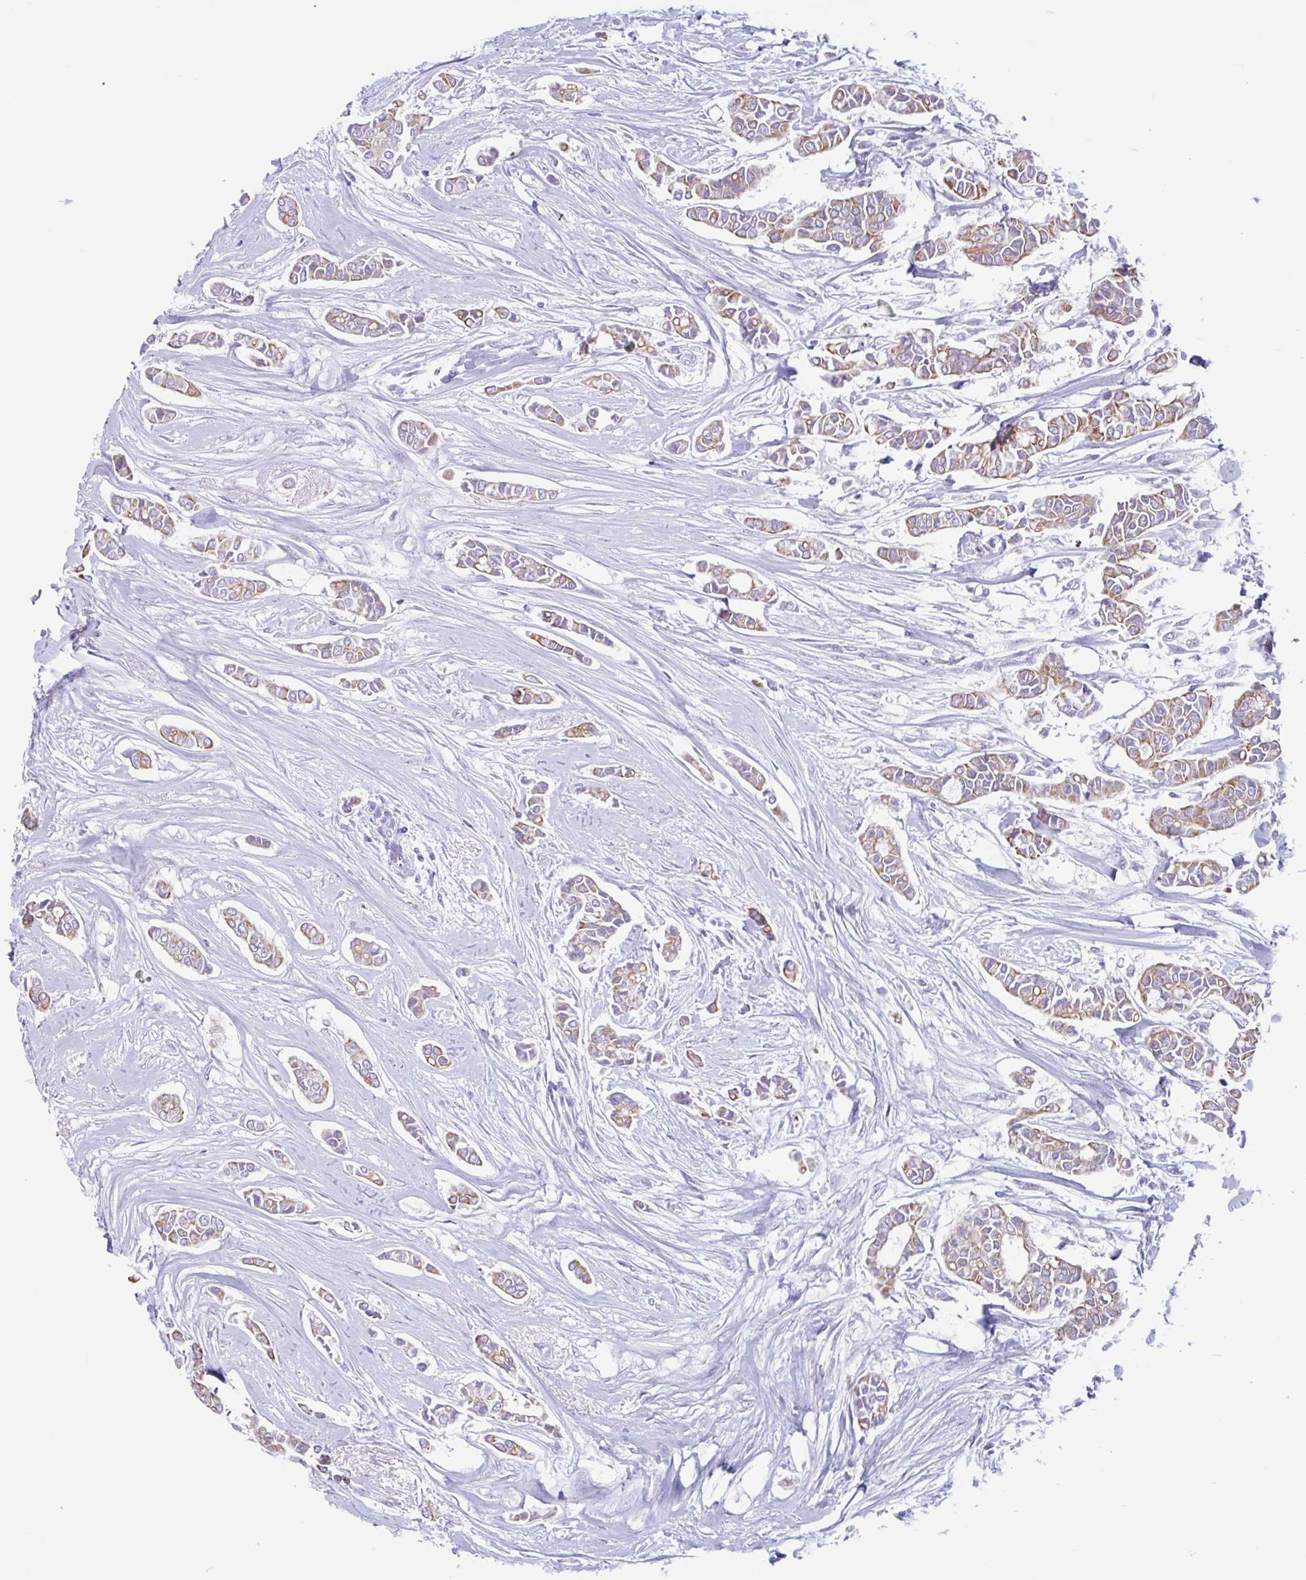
{"staining": {"intensity": "moderate", "quantity": ">75%", "location": "cytoplasmic/membranous"}, "tissue": "breast cancer", "cell_type": "Tumor cells", "image_type": "cancer", "snomed": [{"axis": "morphology", "description": "Duct carcinoma"}, {"axis": "topography", "description": "Breast"}], "caption": "Protein staining reveals moderate cytoplasmic/membranous staining in approximately >75% of tumor cells in breast invasive ductal carcinoma.", "gene": "DTWD2", "patient": {"sex": "female", "age": 84}}